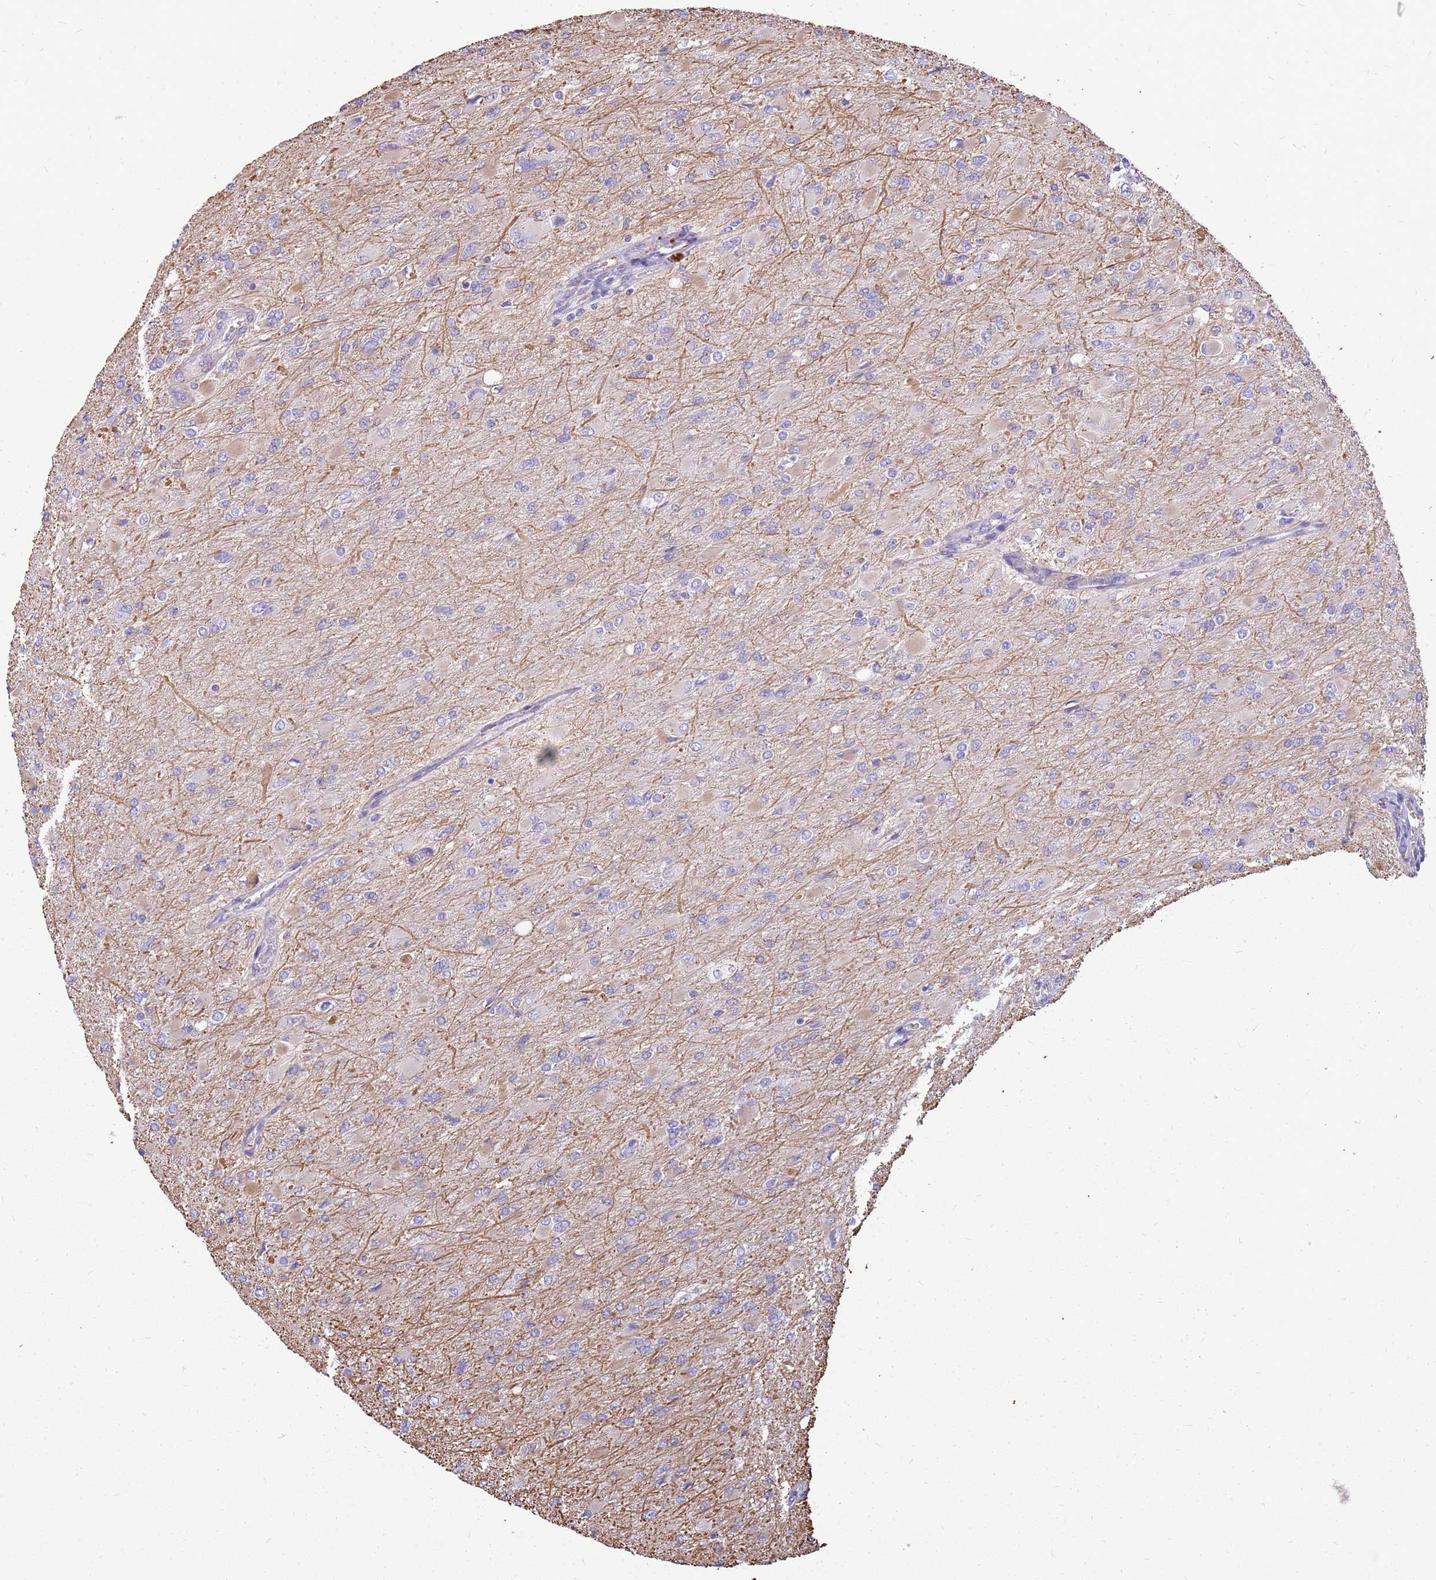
{"staining": {"intensity": "weak", "quantity": "<25%", "location": "cytoplasmic/membranous"}, "tissue": "glioma", "cell_type": "Tumor cells", "image_type": "cancer", "snomed": [{"axis": "morphology", "description": "Glioma, malignant, High grade"}, {"axis": "topography", "description": "Cerebral cortex"}], "caption": "High-grade glioma (malignant) was stained to show a protein in brown. There is no significant staining in tumor cells.", "gene": "PCNX1", "patient": {"sex": "female", "age": 36}}